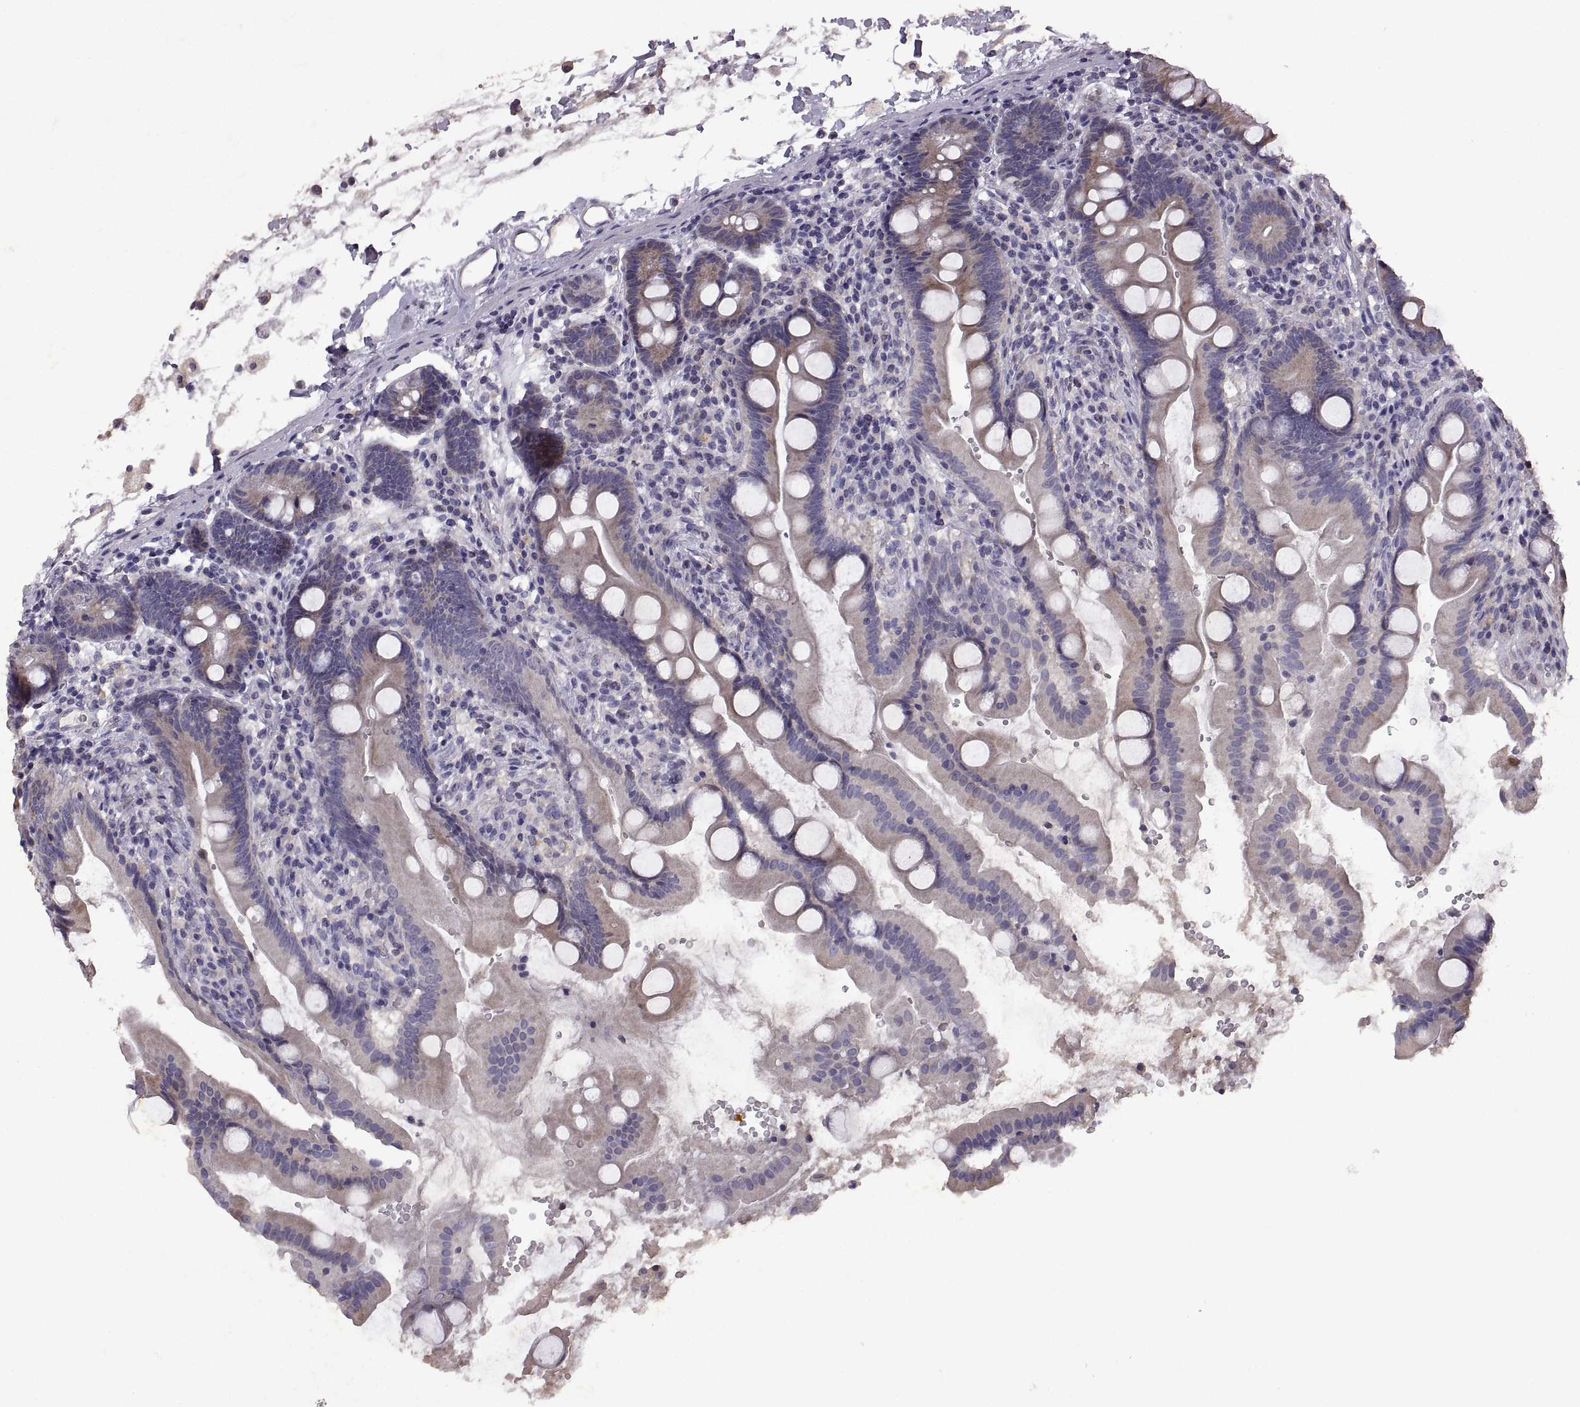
{"staining": {"intensity": "weak", "quantity": "<25%", "location": "cytoplasmic/membranous"}, "tissue": "small intestine", "cell_type": "Glandular cells", "image_type": "normal", "snomed": [{"axis": "morphology", "description": "Normal tissue, NOS"}, {"axis": "topography", "description": "Small intestine"}], "caption": "Image shows no significant protein staining in glandular cells of unremarkable small intestine.", "gene": "DEFB136", "patient": {"sex": "female", "age": 44}}